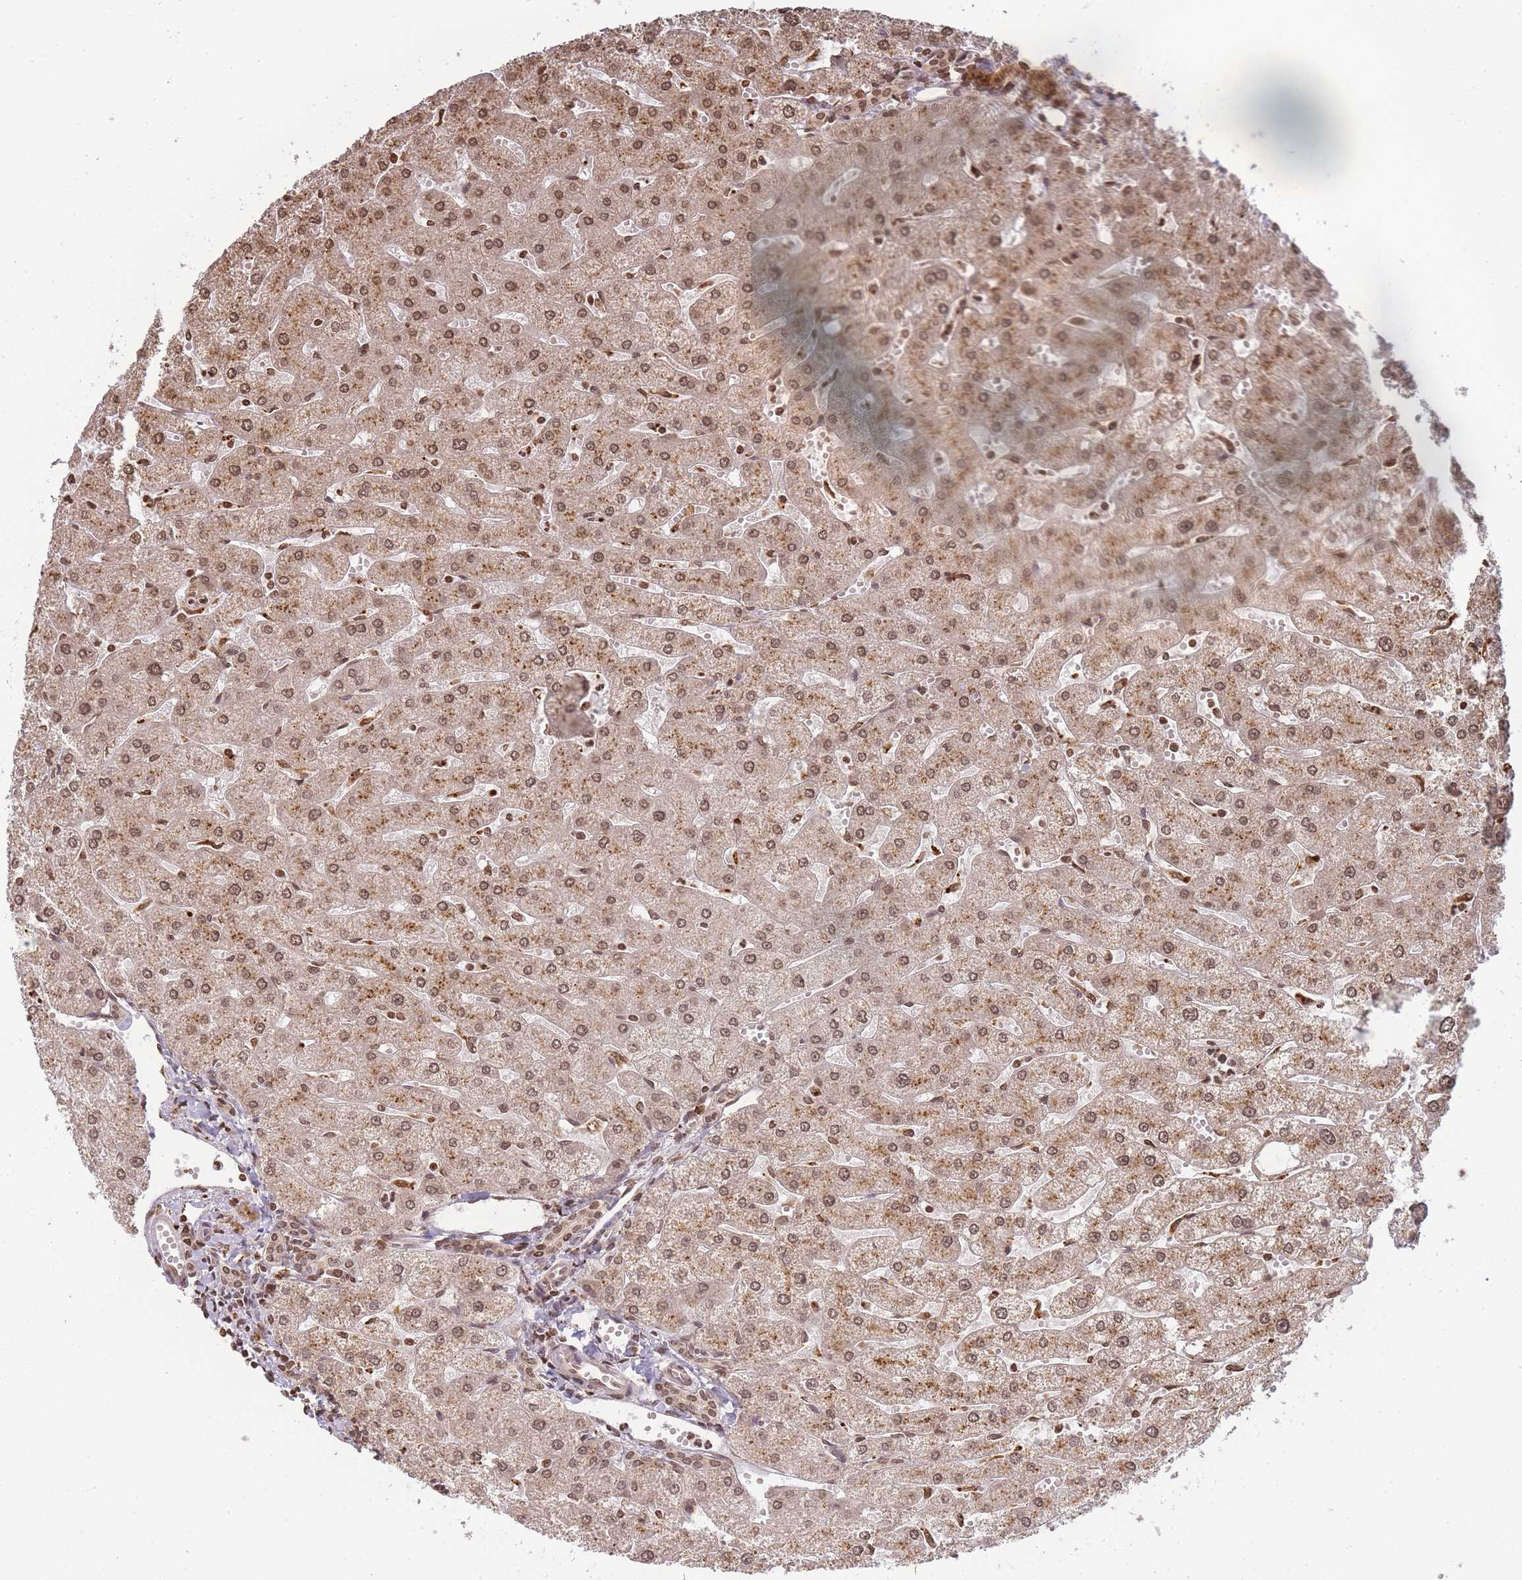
{"staining": {"intensity": "moderate", "quantity": ">75%", "location": "nuclear"}, "tissue": "liver", "cell_type": "Cholangiocytes", "image_type": "normal", "snomed": [{"axis": "morphology", "description": "Normal tissue, NOS"}, {"axis": "topography", "description": "Liver"}], "caption": "IHC of normal liver reveals medium levels of moderate nuclear staining in about >75% of cholangiocytes. The staining was performed using DAB (3,3'-diaminobenzidine) to visualize the protein expression in brown, while the nuclei were stained in blue with hematoxylin (Magnification: 20x).", "gene": "WWTR1", "patient": {"sex": "male", "age": 67}}